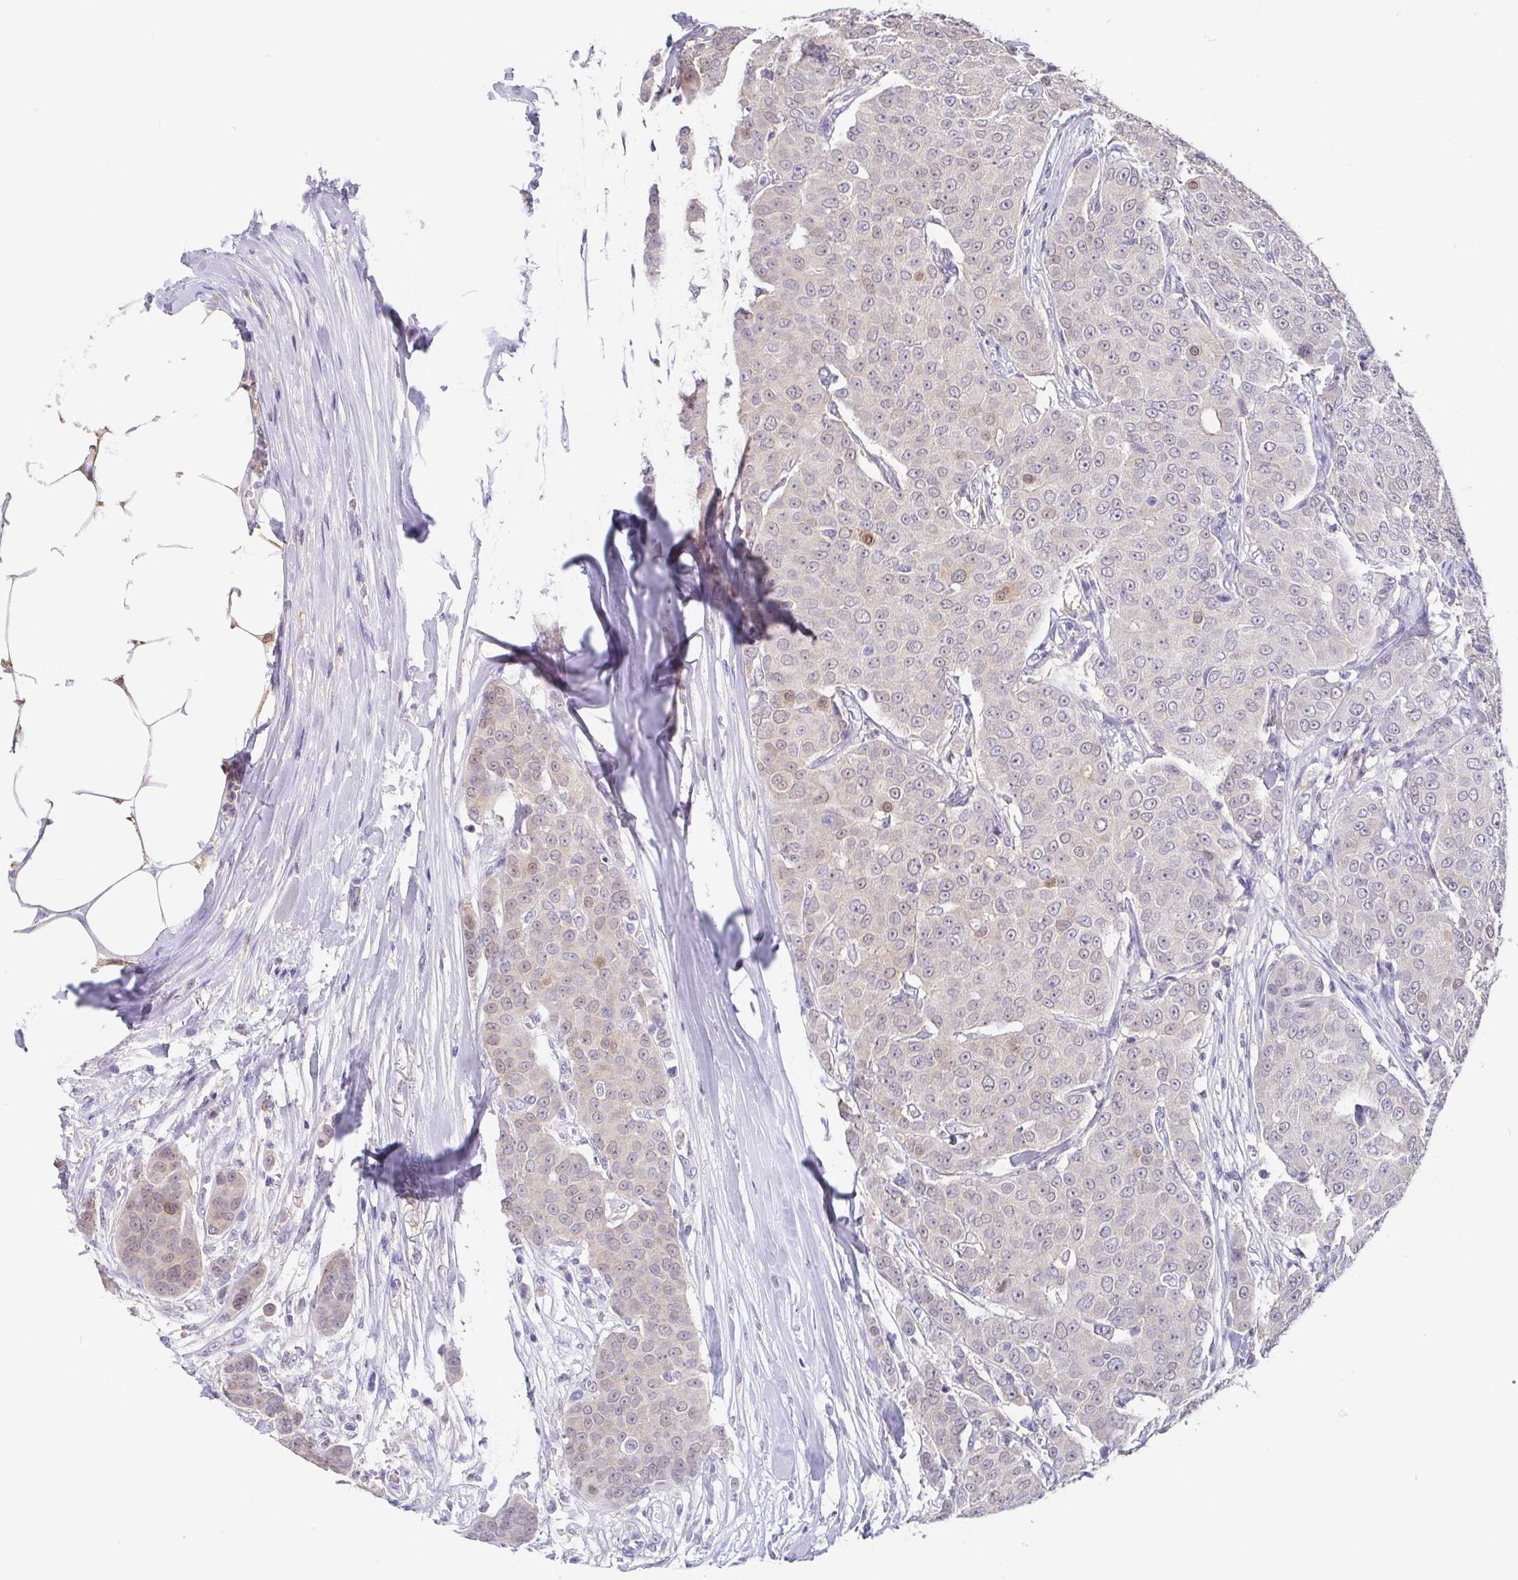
{"staining": {"intensity": "weak", "quantity": "<25%", "location": "nuclear"}, "tissue": "breast cancer", "cell_type": "Tumor cells", "image_type": "cancer", "snomed": [{"axis": "morphology", "description": "Duct carcinoma"}, {"axis": "topography", "description": "Breast"}], "caption": "Immunohistochemistry of human breast cancer exhibits no staining in tumor cells.", "gene": "IDH1", "patient": {"sex": "female", "age": 91}}